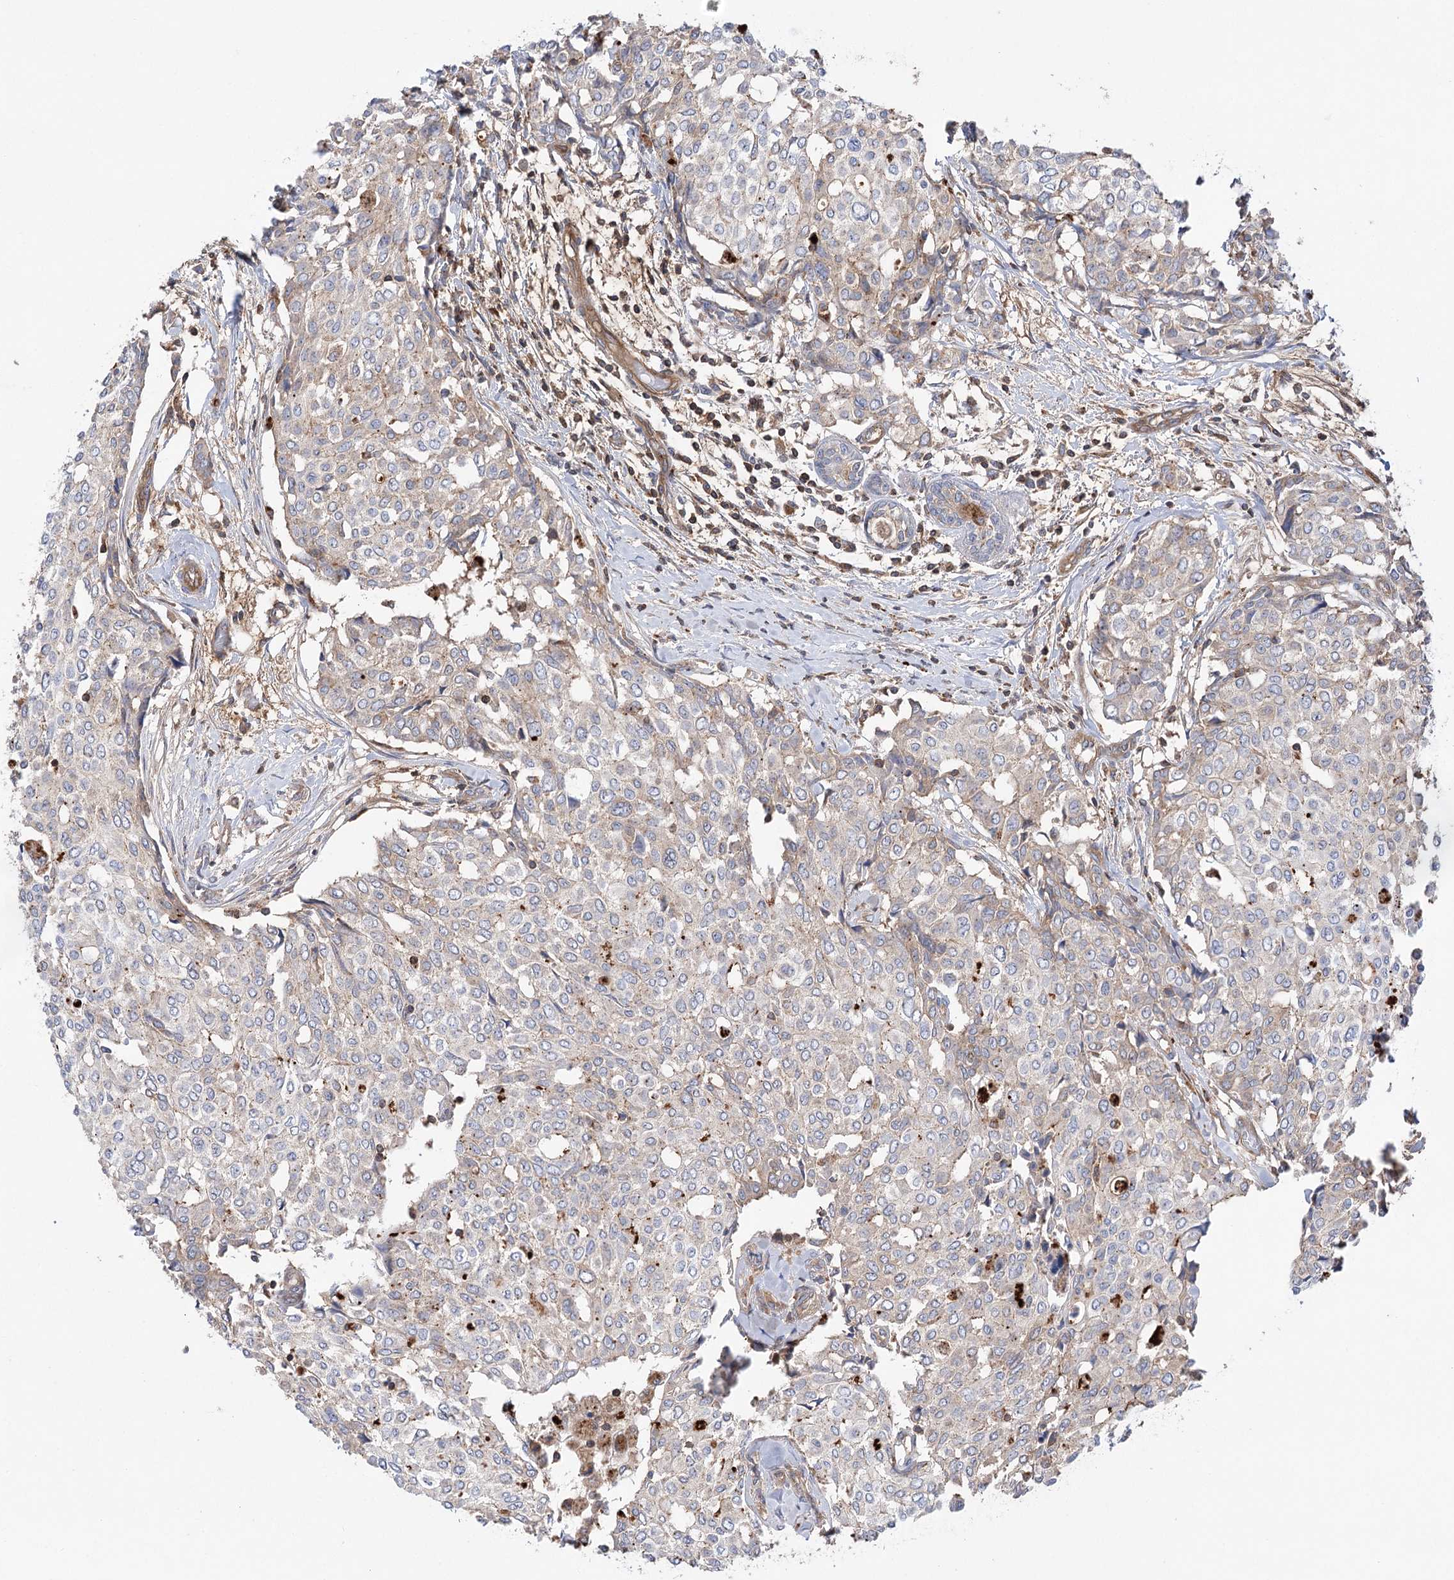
{"staining": {"intensity": "weak", "quantity": "<25%", "location": "cytoplasmic/membranous"}, "tissue": "breast cancer", "cell_type": "Tumor cells", "image_type": "cancer", "snomed": [{"axis": "morphology", "description": "Lobular carcinoma"}, {"axis": "topography", "description": "Breast"}], "caption": "High power microscopy photomicrograph of an immunohistochemistry micrograph of breast cancer (lobular carcinoma), revealing no significant expression in tumor cells. (DAB immunohistochemistry (IHC), high magnification).", "gene": "VPS37B", "patient": {"sex": "female", "age": 51}}